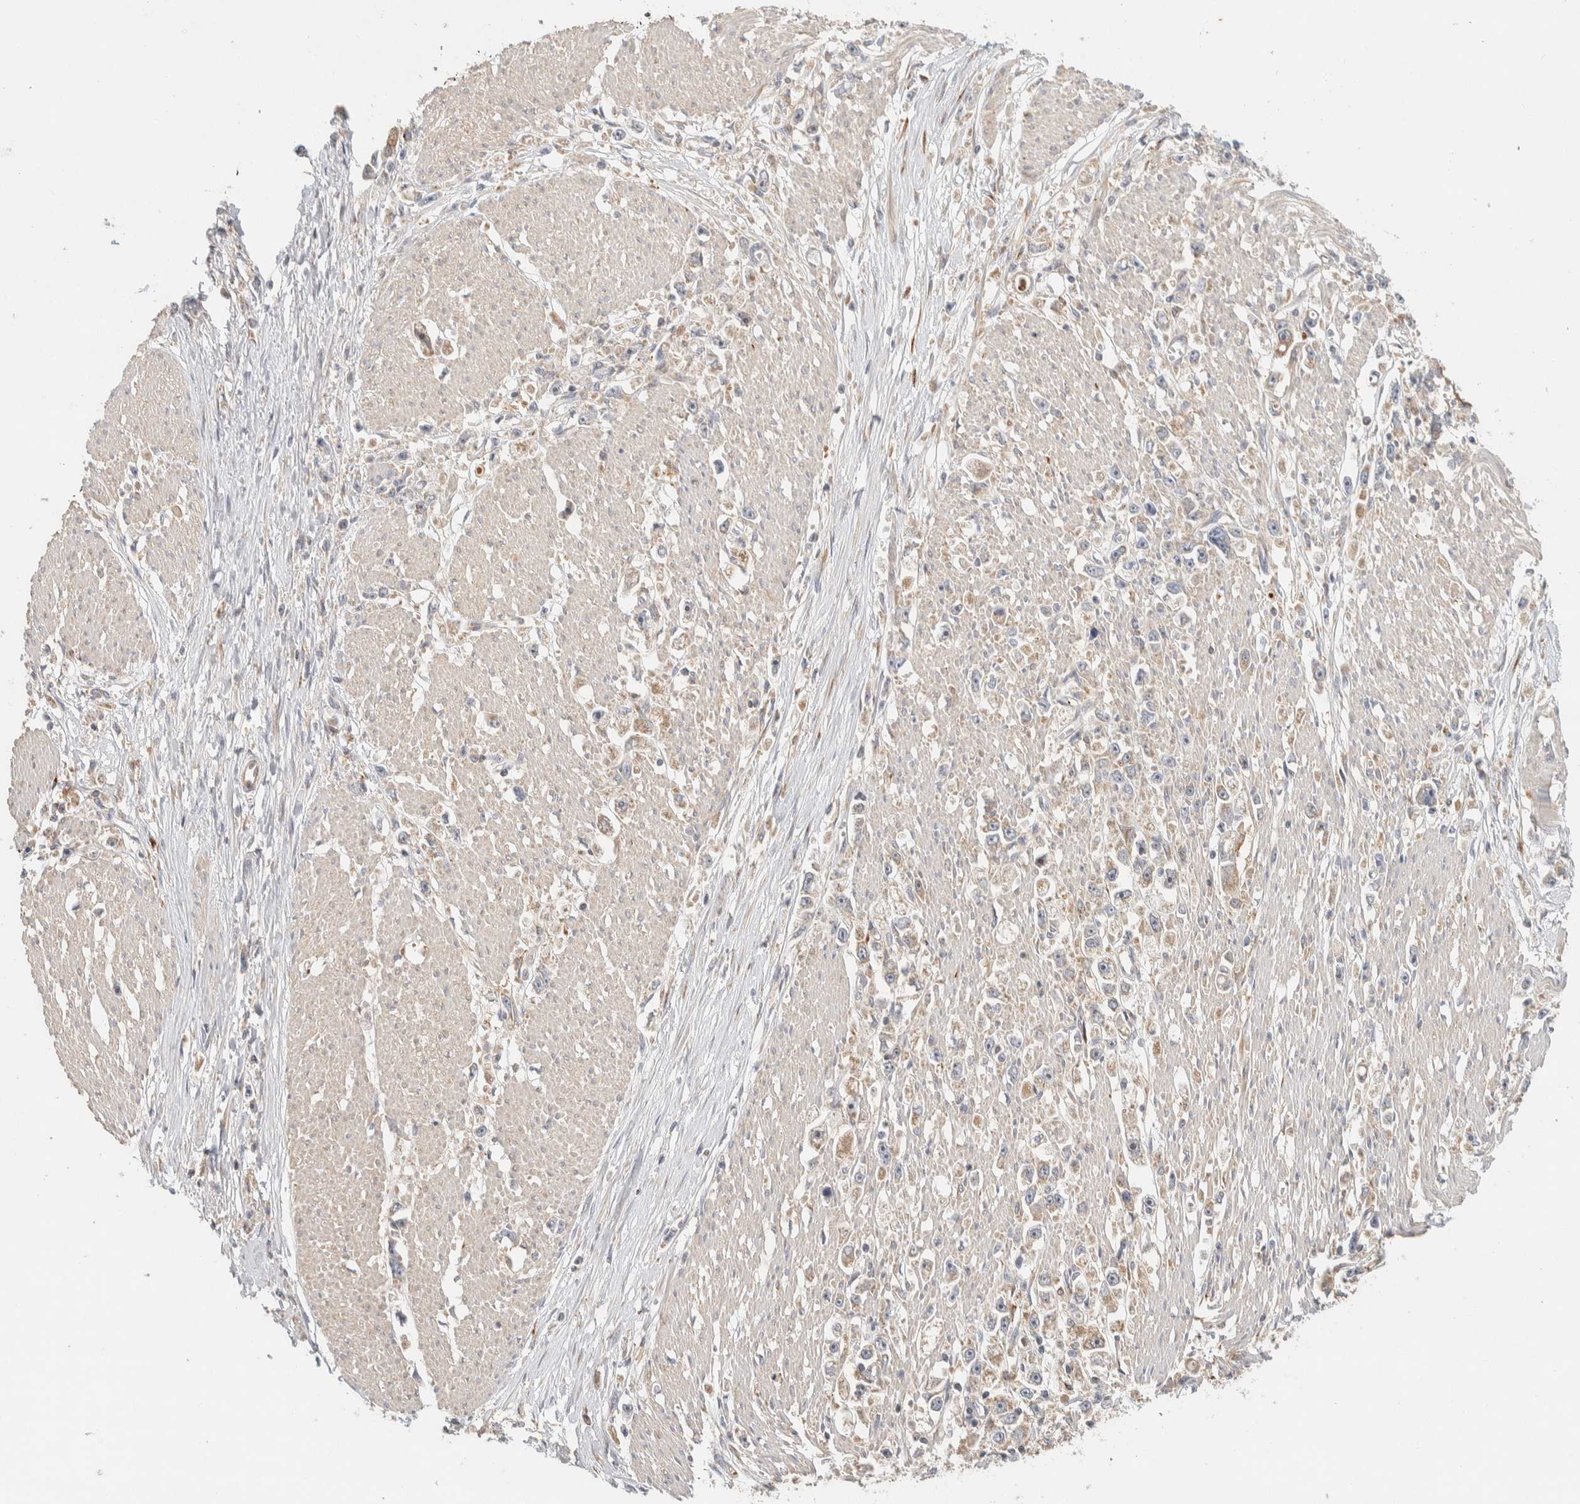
{"staining": {"intensity": "weak", "quantity": "25%-75%", "location": "cytoplasmic/membranous"}, "tissue": "stomach cancer", "cell_type": "Tumor cells", "image_type": "cancer", "snomed": [{"axis": "morphology", "description": "Adenocarcinoma, NOS"}, {"axis": "topography", "description": "Stomach"}], "caption": "Stomach cancer (adenocarcinoma) tissue demonstrates weak cytoplasmic/membranous staining in about 25%-75% of tumor cells", "gene": "KIF9", "patient": {"sex": "female", "age": 59}}